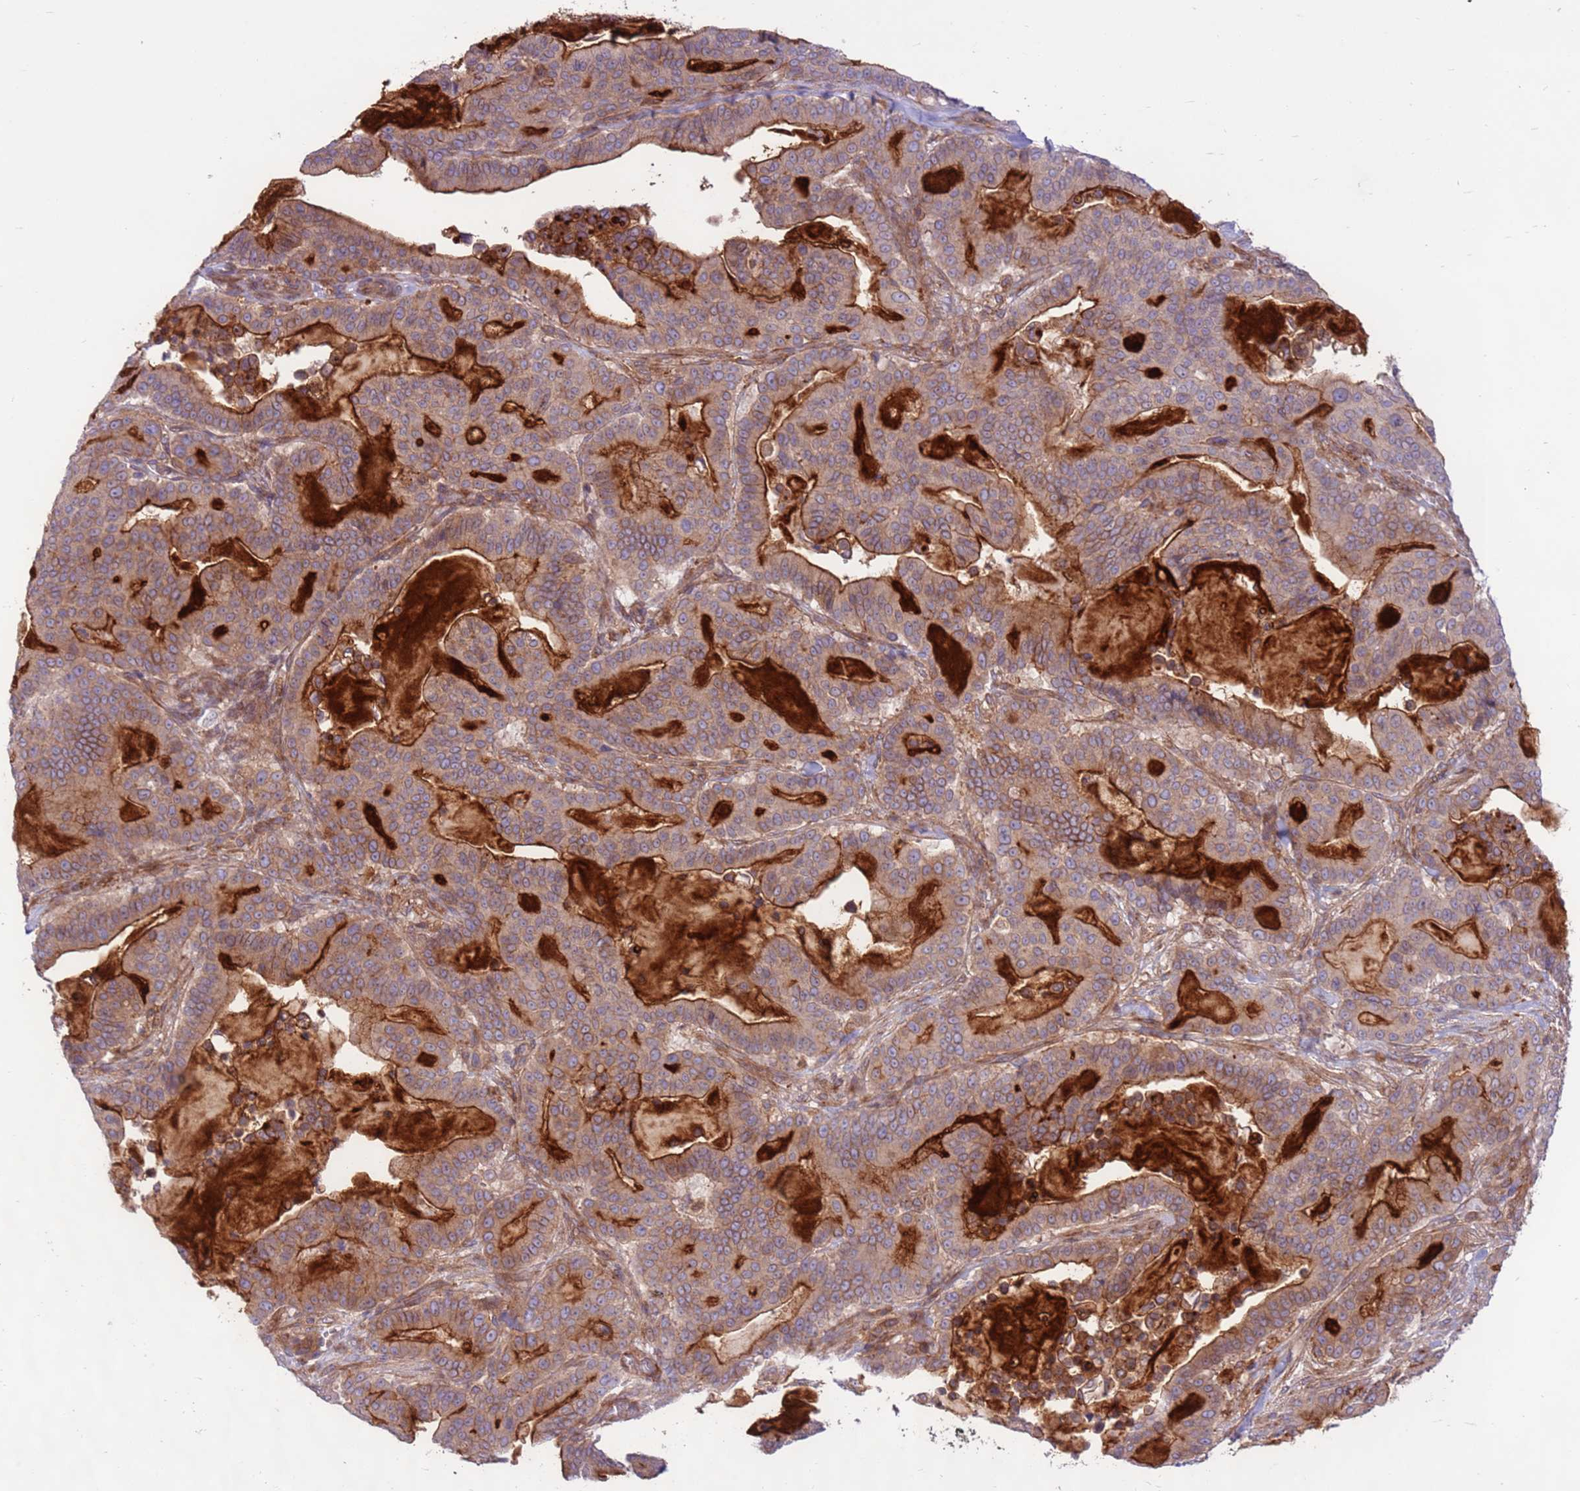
{"staining": {"intensity": "strong", "quantity": "25%-75%", "location": "cytoplasmic/membranous"}, "tissue": "pancreatic cancer", "cell_type": "Tumor cells", "image_type": "cancer", "snomed": [{"axis": "morphology", "description": "Adenocarcinoma, NOS"}, {"axis": "topography", "description": "Pancreas"}], "caption": "Approximately 25%-75% of tumor cells in human pancreatic cancer display strong cytoplasmic/membranous protein staining as visualized by brown immunohistochemical staining.", "gene": "DDX19B", "patient": {"sex": "male", "age": 63}}